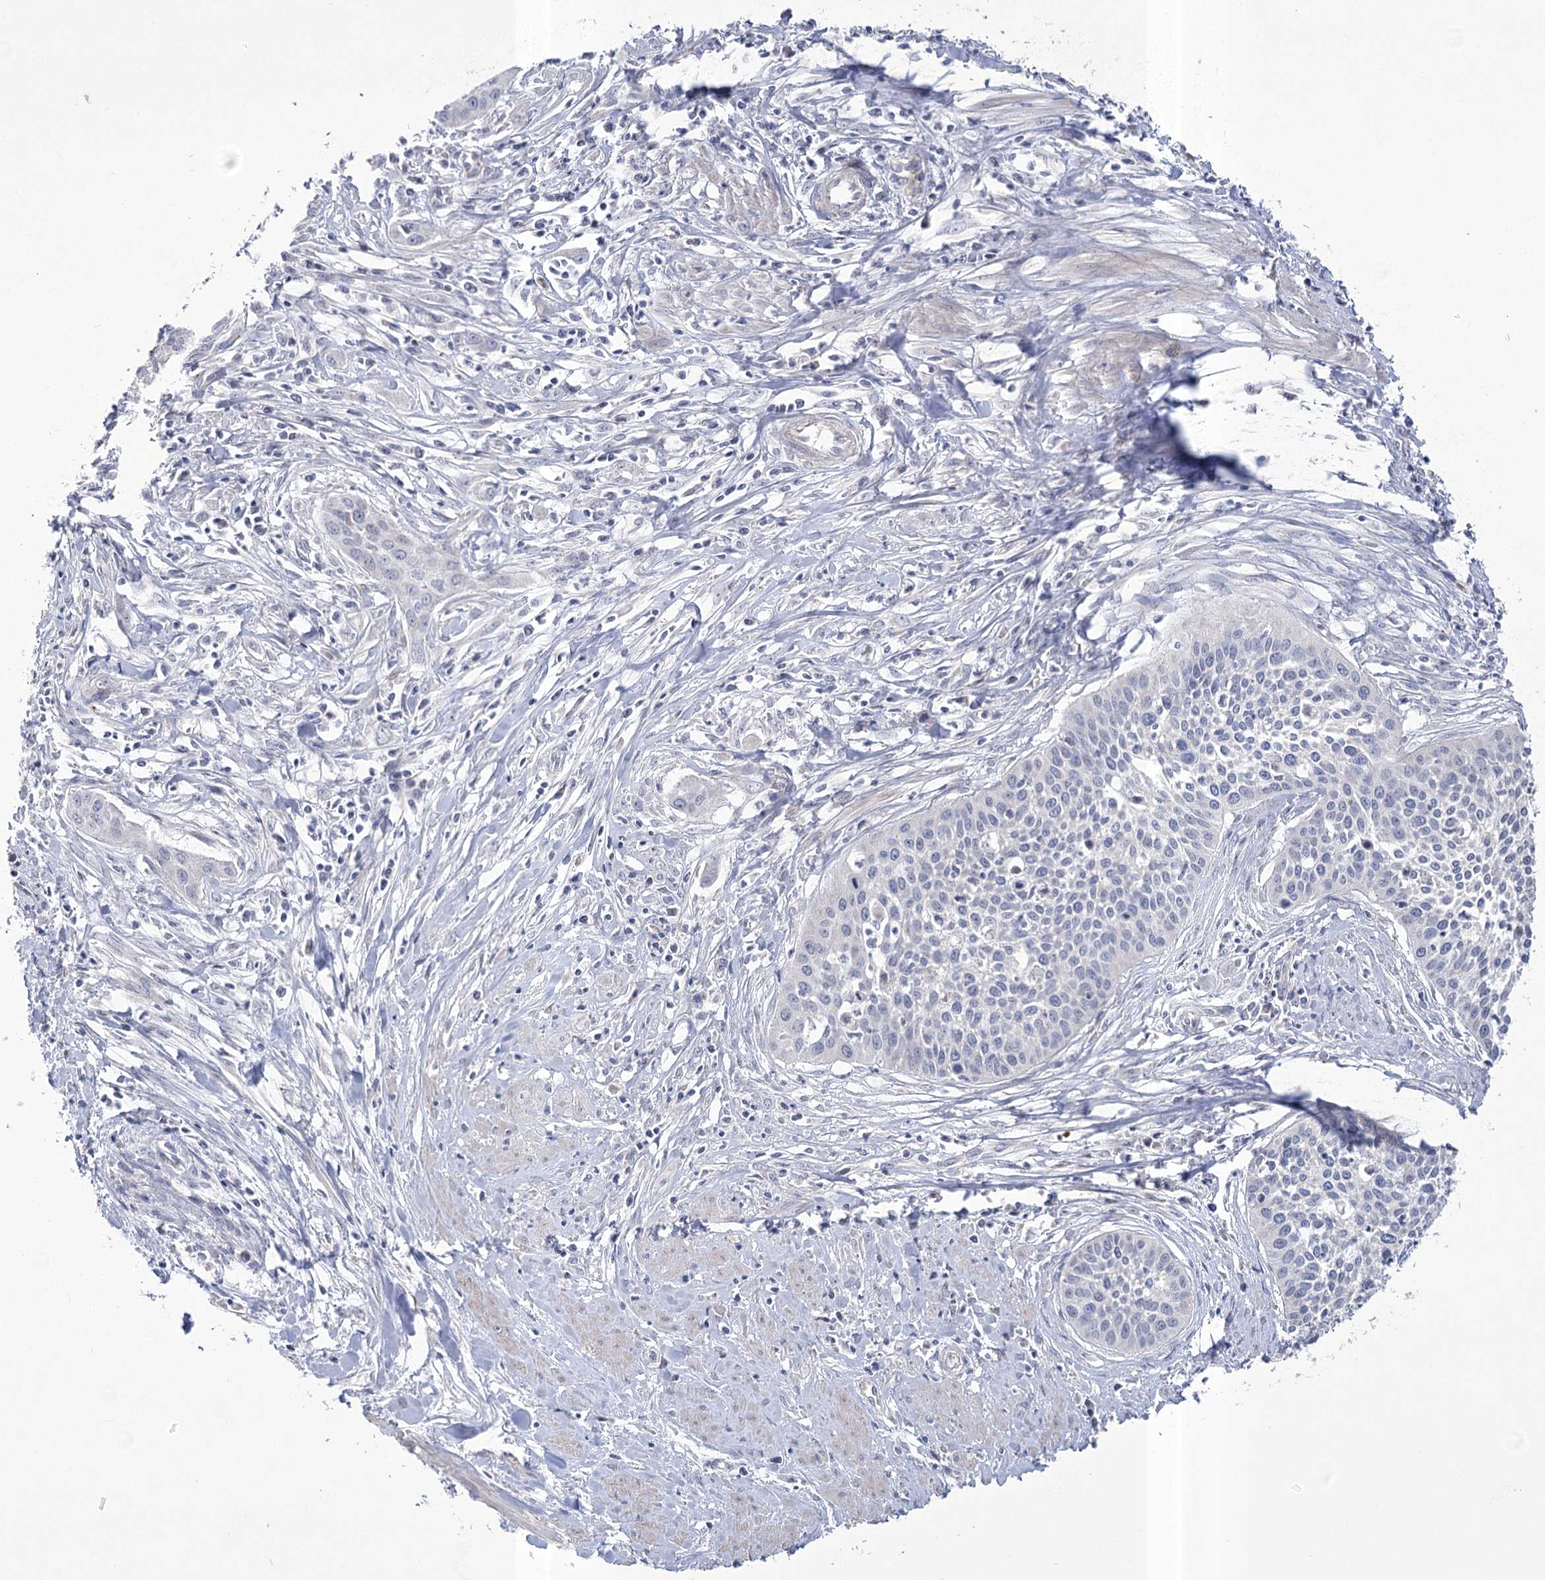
{"staining": {"intensity": "negative", "quantity": "none", "location": "none"}, "tissue": "cervical cancer", "cell_type": "Tumor cells", "image_type": "cancer", "snomed": [{"axis": "morphology", "description": "Squamous cell carcinoma, NOS"}, {"axis": "topography", "description": "Cervix"}], "caption": "Tumor cells show no significant expression in cervical squamous cell carcinoma.", "gene": "PDHB", "patient": {"sex": "female", "age": 34}}